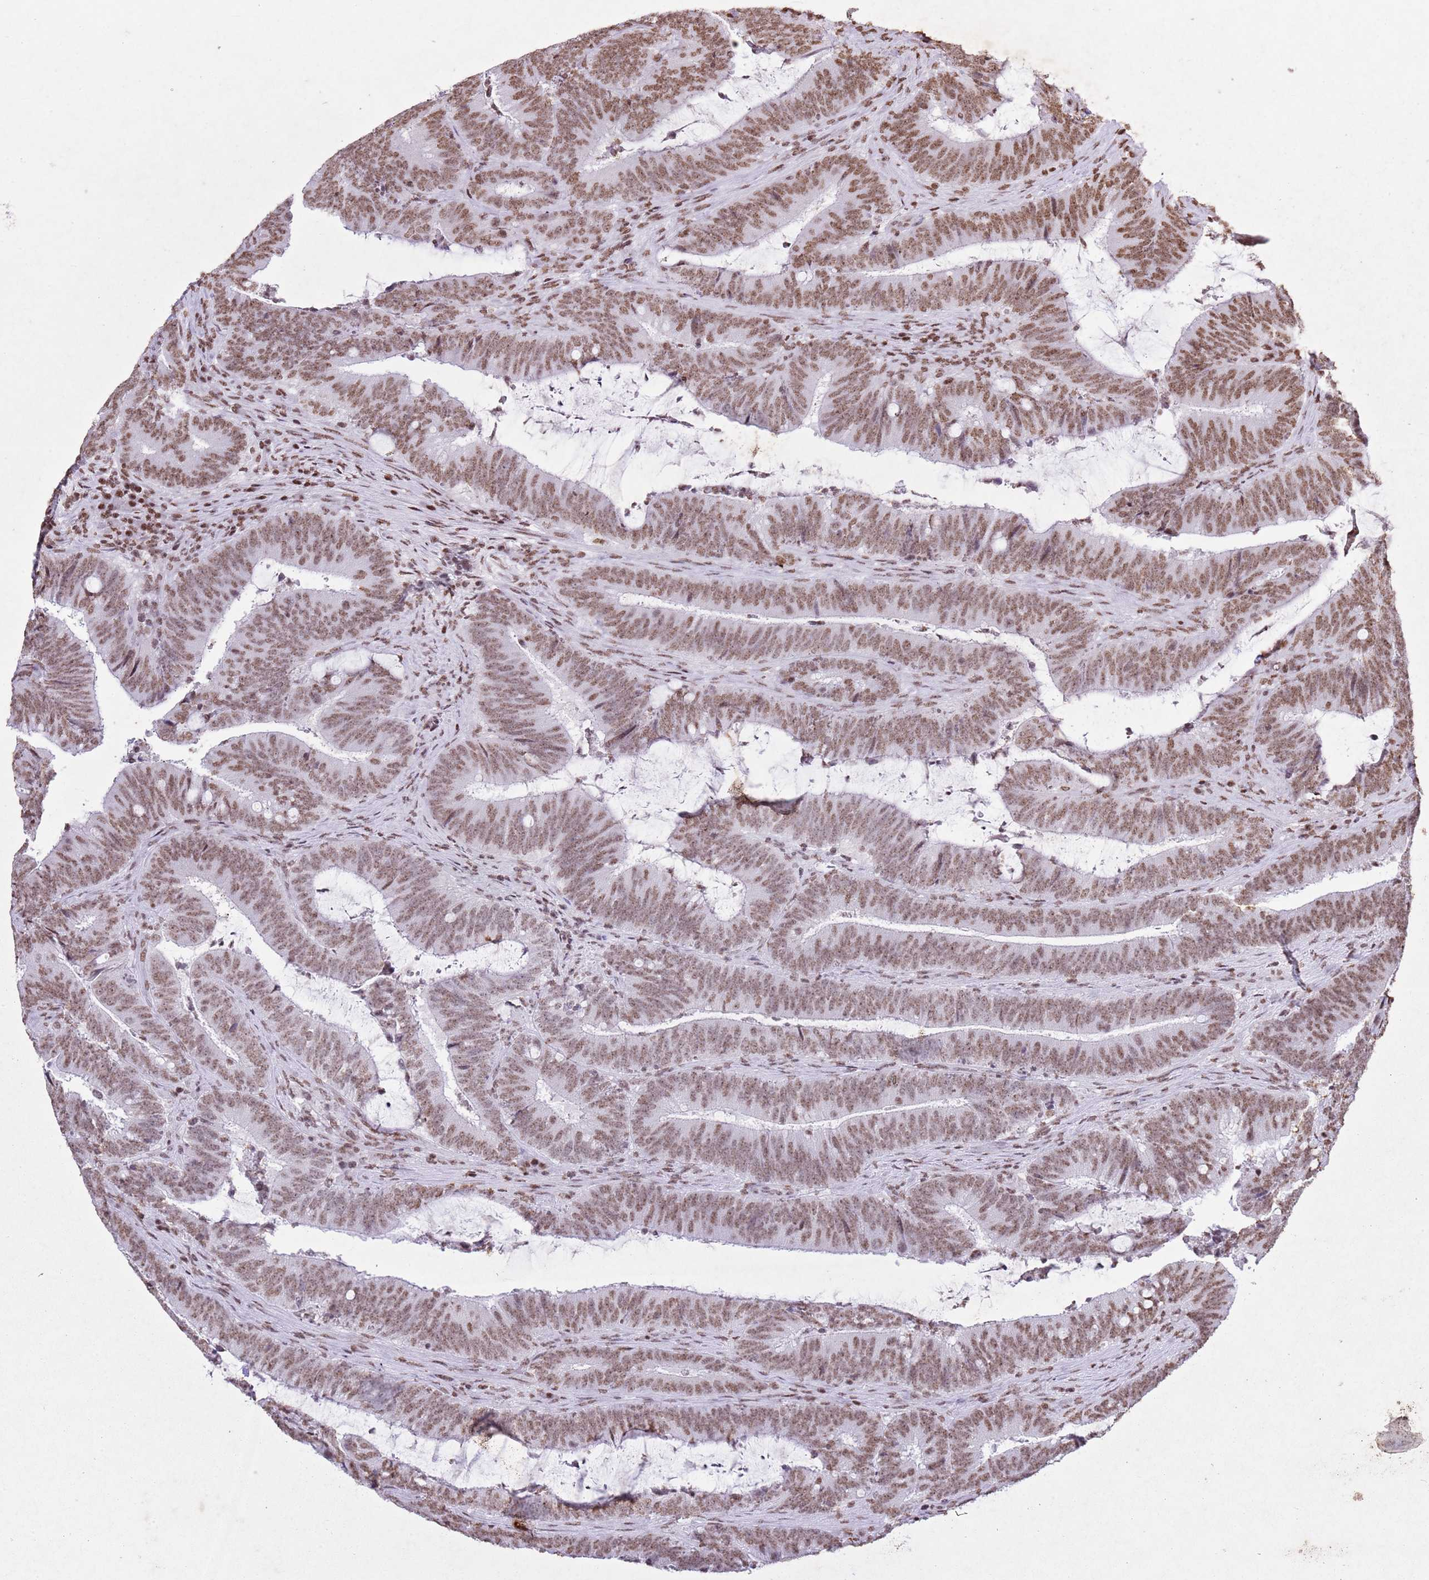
{"staining": {"intensity": "moderate", "quantity": ">75%", "location": "nuclear"}, "tissue": "colorectal cancer", "cell_type": "Tumor cells", "image_type": "cancer", "snomed": [{"axis": "morphology", "description": "Adenocarcinoma, NOS"}, {"axis": "topography", "description": "Colon"}], "caption": "Immunohistochemical staining of colorectal adenocarcinoma demonstrates moderate nuclear protein staining in approximately >75% of tumor cells.", "gene": "BMAL1", "patient": {"sex": "female", "age": 43}}